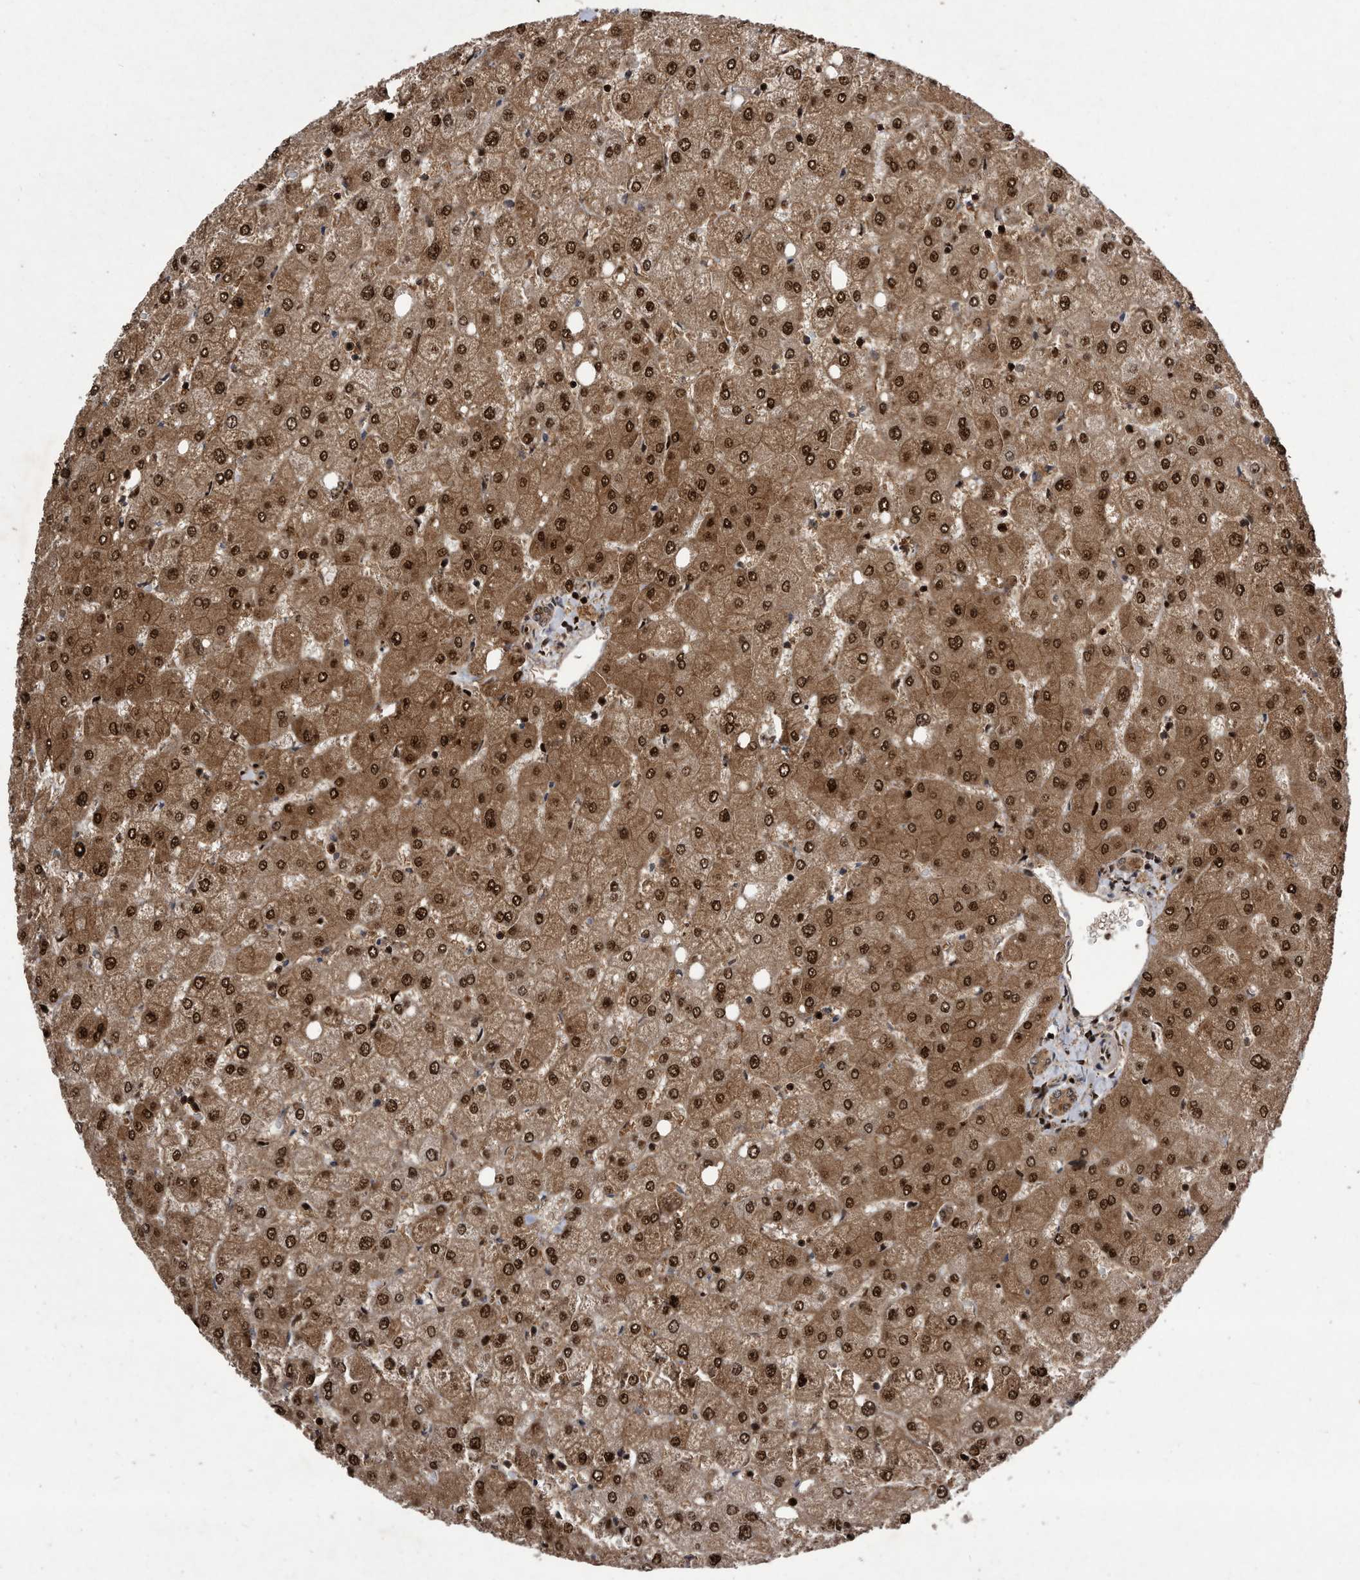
{"staining": {"intensity": "strong", "quantity": ">75%", "location": "cytoplasmic/membranous,nuclear"}, "tissue": "liver", "cell_type": "Cholangiocytes", "image_type": "normal", "snomed": [{"axis": "morphology", "description": "Normal tissue, NOS"}, {"axis": "topography", "description": "Liver"}], "caption": "IHC of benign human liver demonstrates high levels of strong cytoplasmic/membranous,nuclear staining in about >75% of cholangiocytes. The staining is performed using DAB brown chromogen to label protein expression. The nuclei are counter-stained blue using hematoxylin.", "gene": "RAD23B", "patient": {"sex": "female", "age": 54}}